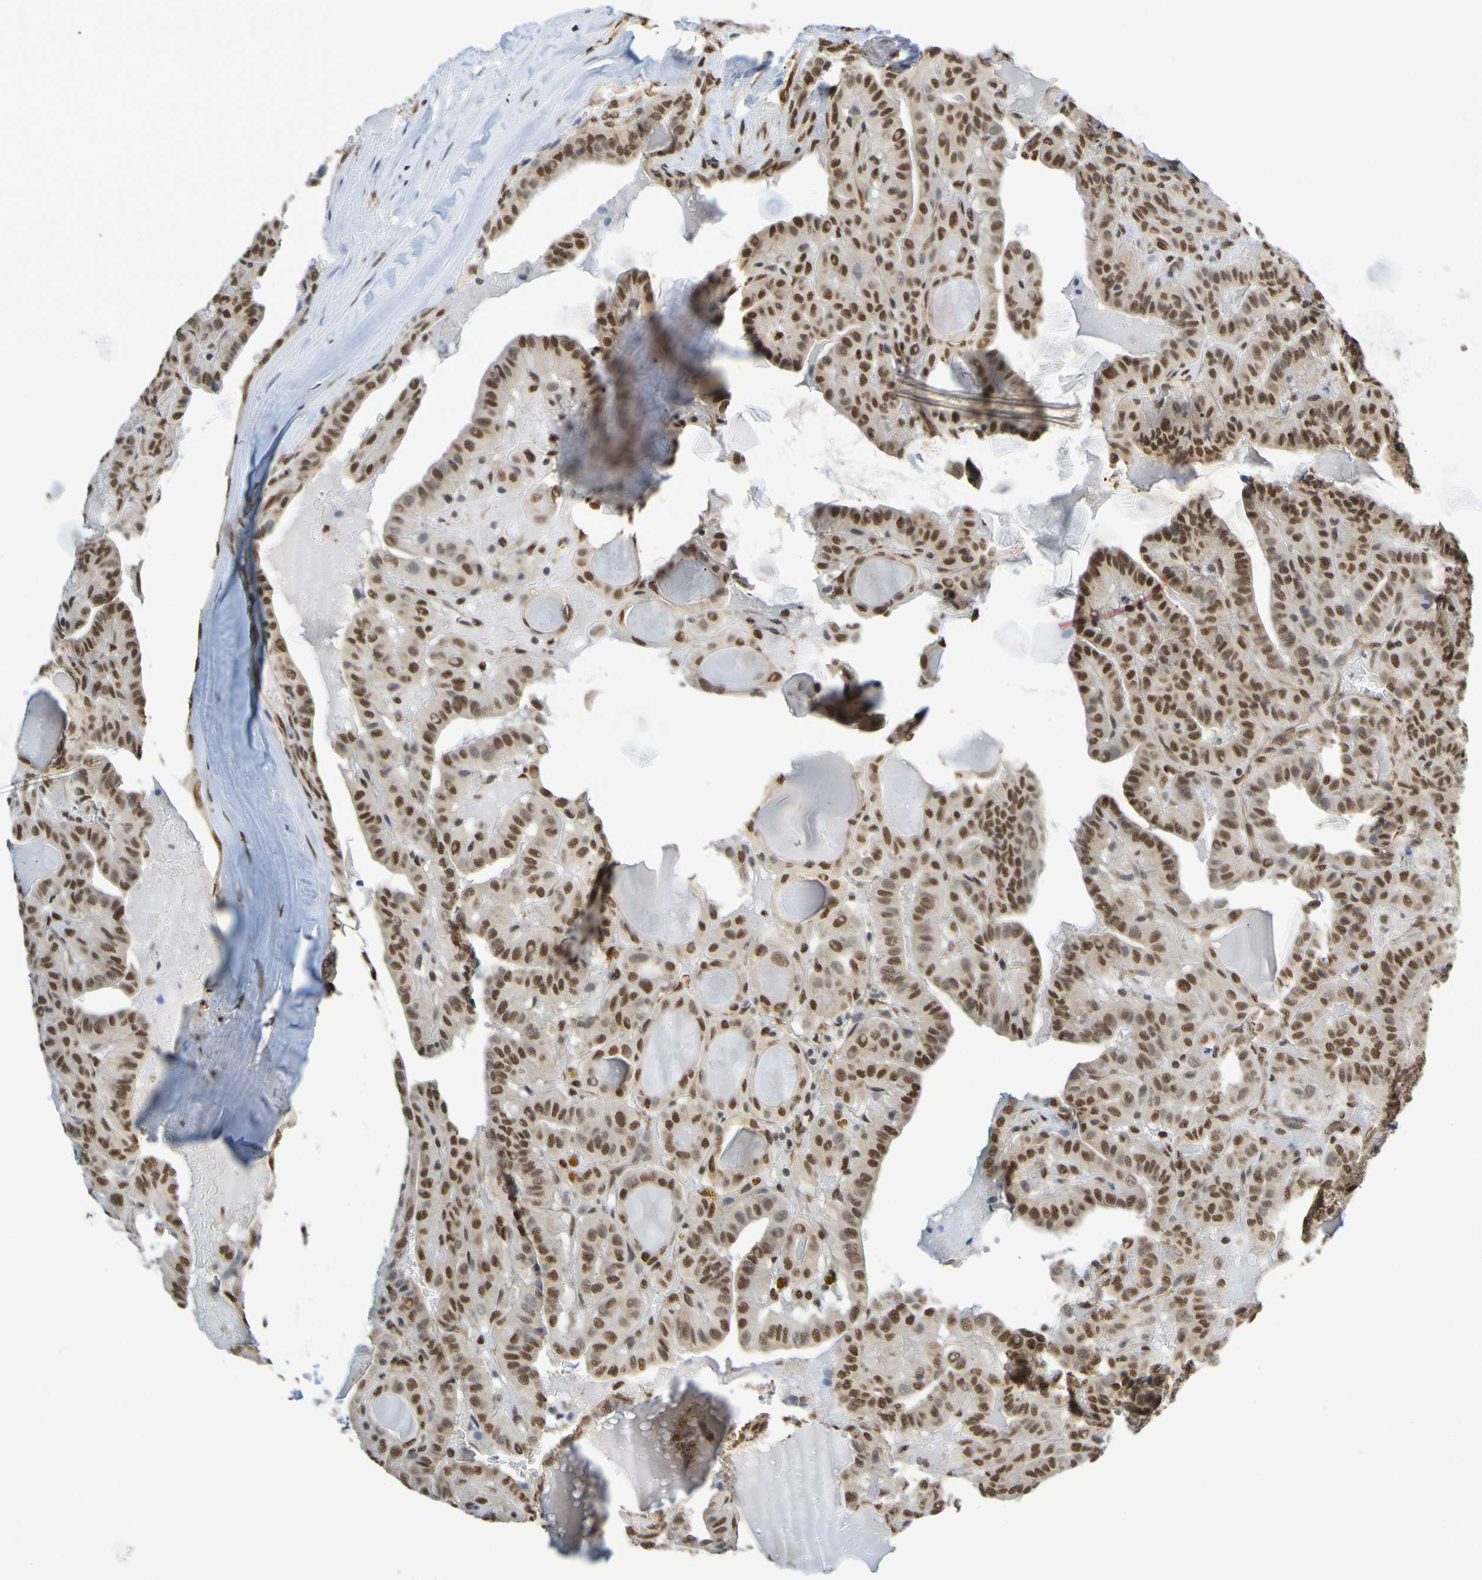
{"staining": {"intensity": "strong", "quantity": ">75%", "location": "nuclear"}, "tissue": "head and neck cancer", "cell_type": "Tumor cells", "image_type": "cancer", "snomed": [{"axis": "morphology", "description": "Squamous cell carcinoma, NOS"}, {"axis": "topography", "description": "Oral tissue"}, {"axis": "topography", "description": "Head-Neck"}], "caption": "Brown immunohistochemical staining in human squamous cell carcinoma (head and neck) exhibits strong nuclear expression in about >75% of tumor cells.", "gene": "HDAC2", "patient": {"sex": "female", "age": 50}}